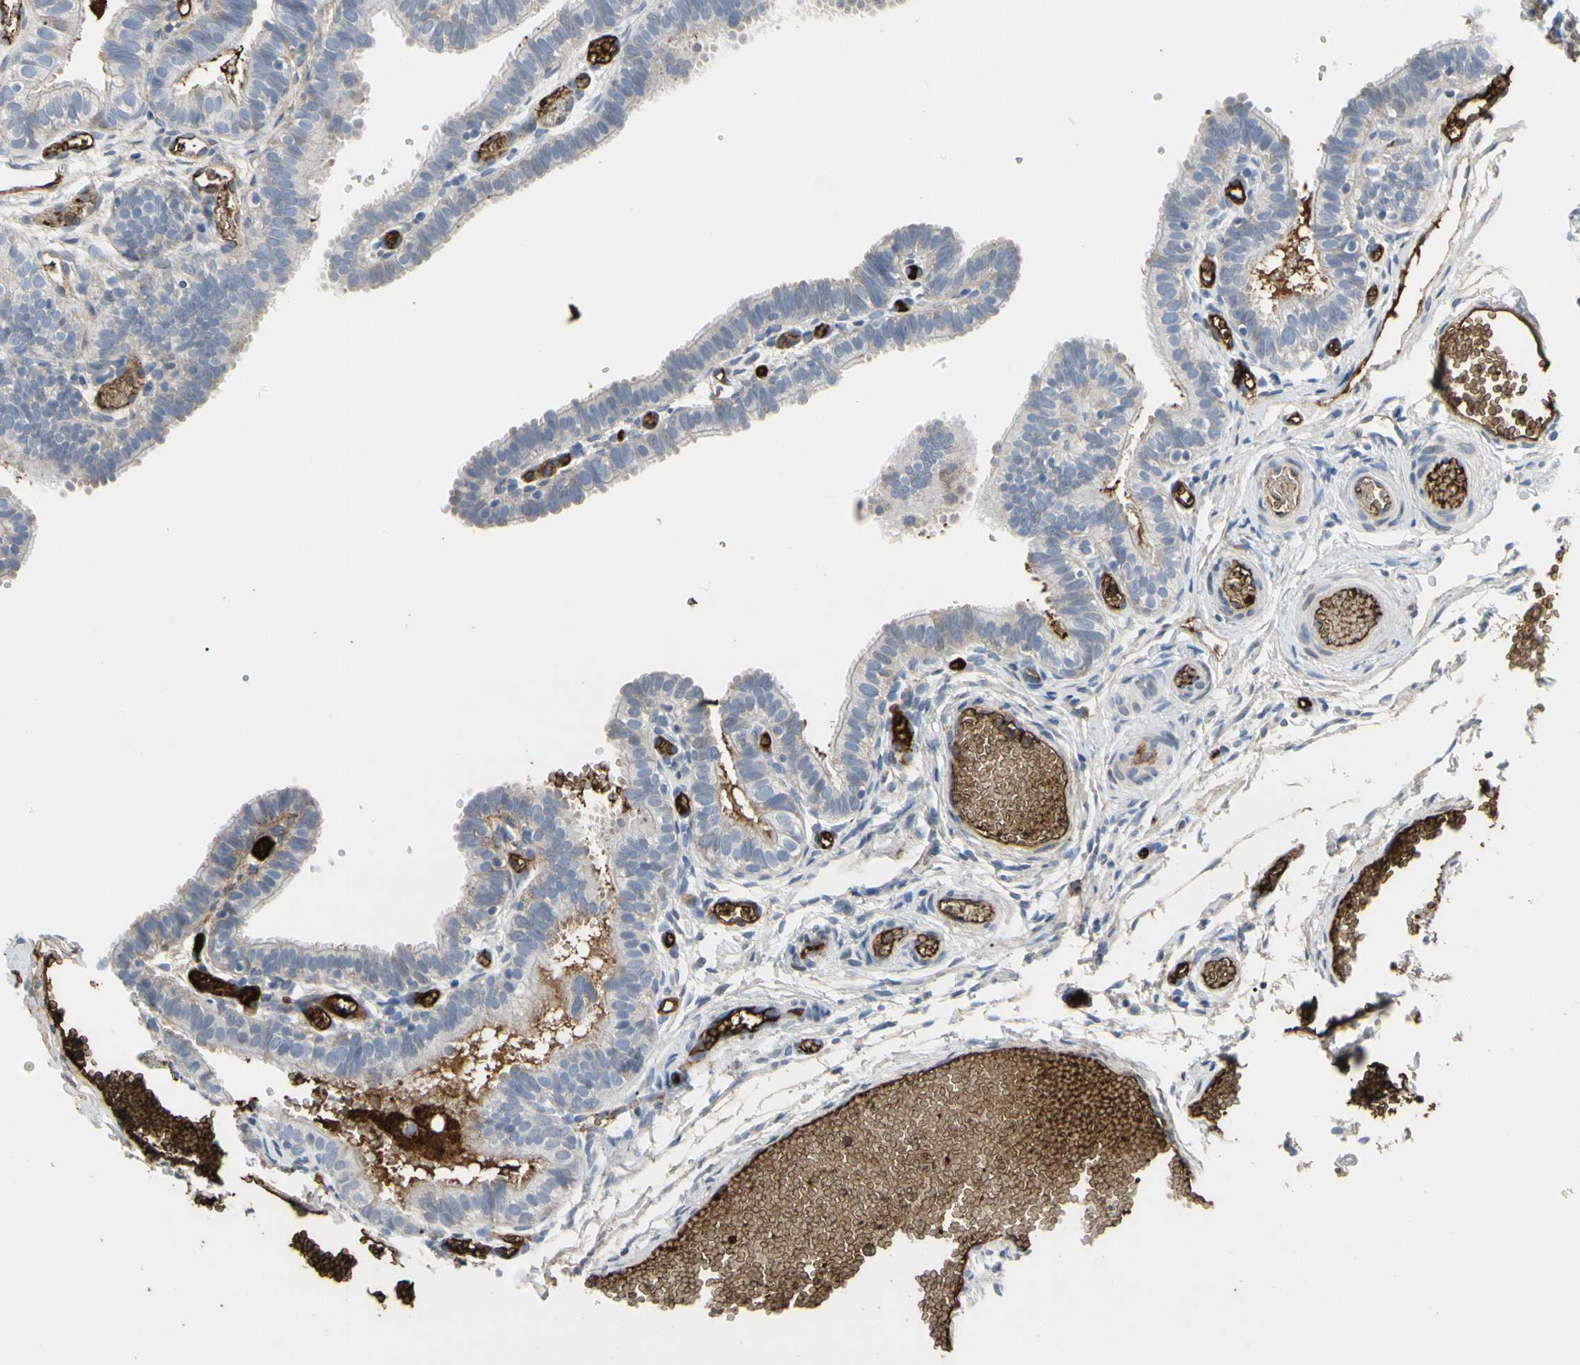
{"staining": {"intensity": "negative", "quantity": "none", "location": "none"}, "tissue": "fallopian tube", "cell_type": "Glandular cells", "image_type": "normal", "snomed": [{"axis": "morphology", "description": "Normal tissue, NOS"}, {"axis": "topography", "description": "Fallopian tube"}, {"axis": "topography", "description": "Placenta"}], "caption": "A micrograph of human fallopian tube is negative for staining in glandular cells. (DAB (3,3'-diaminobenzidine) IHC visualized using brightfield microscopy, high magnification).", "gene": "FGB", "patient": {"sex": "female", "age": 34}}